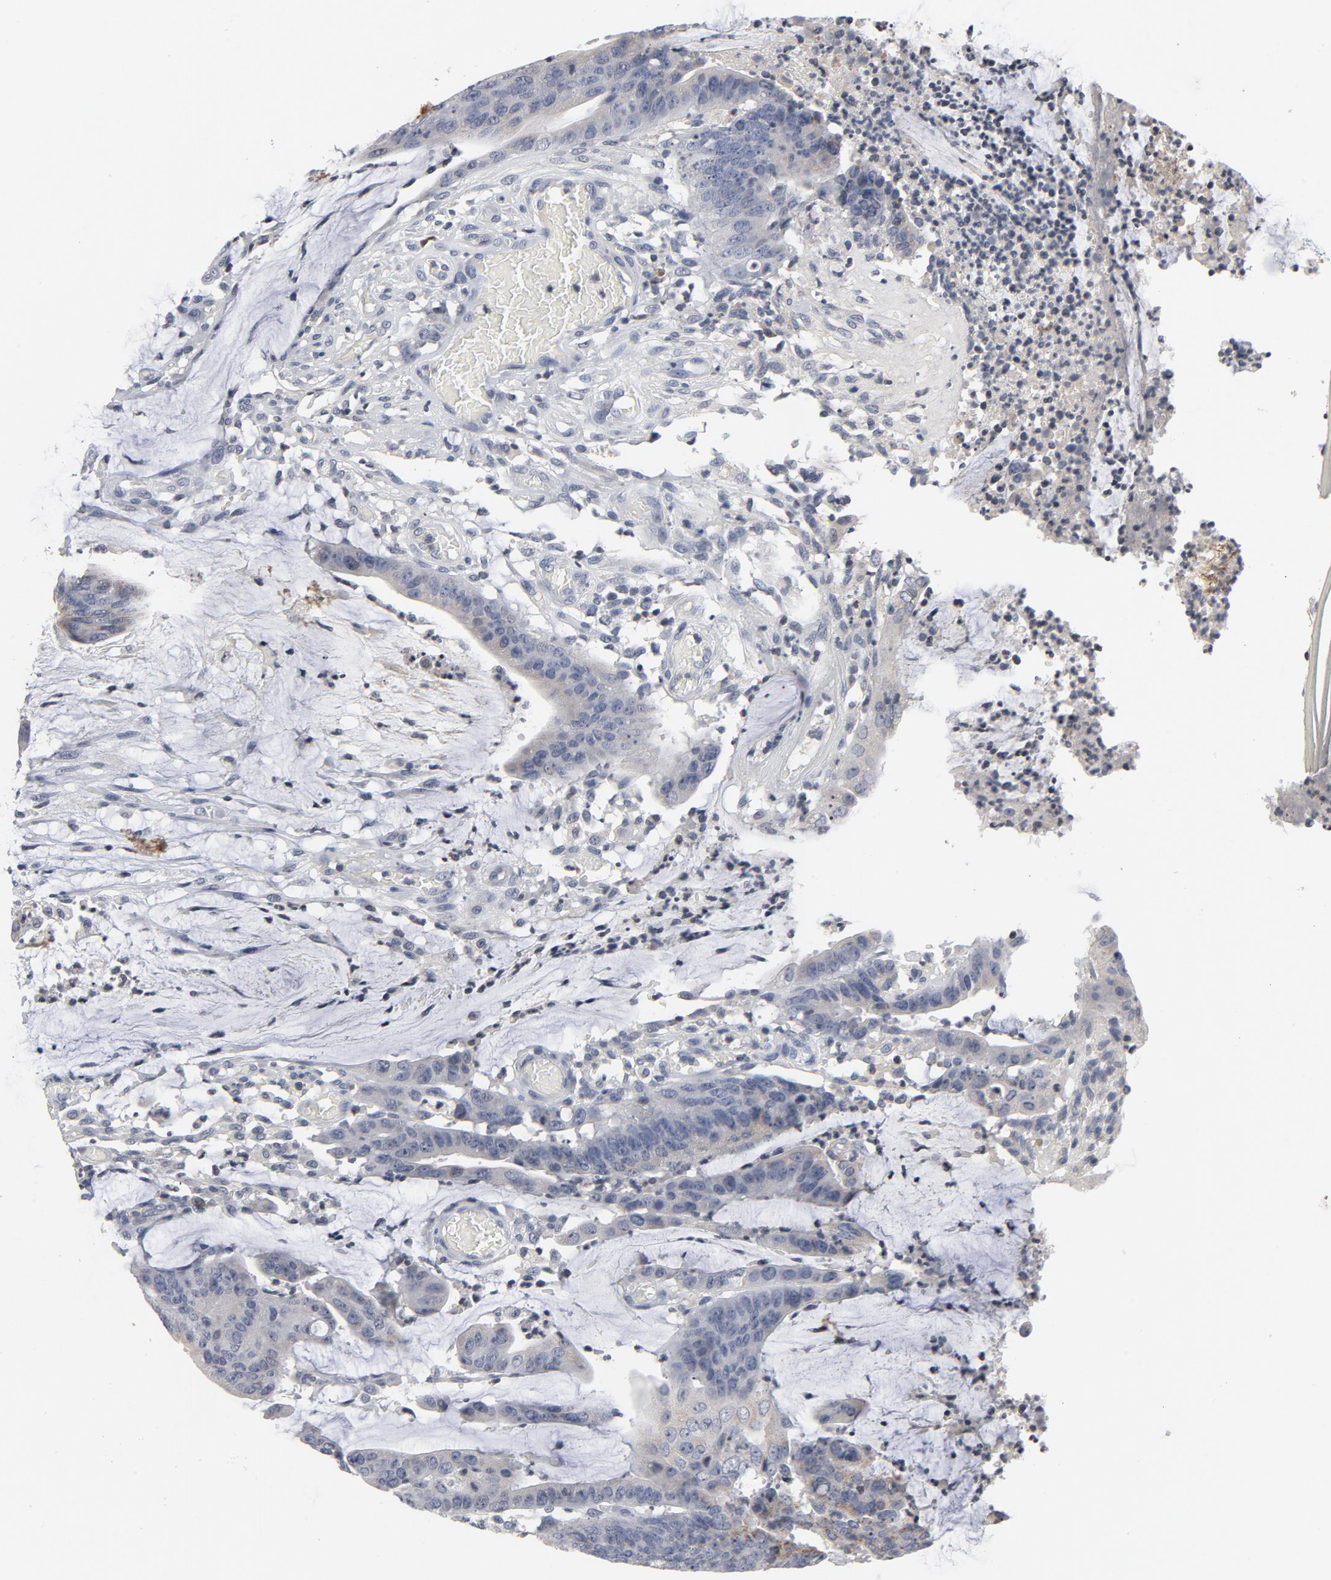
{"staining": {"intensity": "moderate", "quantity": "25%-75%", "location": "cytoplasmic/membranous"}, "tissue": "colorectal cancer", "cell_type": "Tumor cells", "image_type": "cancer", "snomed": [{"axis": "morphology", "description": "Adenocarcinoma, NOS"}, {"axis": "topography", "description": "Rectum"}], "caption": "Immunohistochemistry (DAB) staining of human colorectal cancer demonstrates moderate cytoplasmic/membranous protein positivity in approximately 25%-75% of tumor cells.", "gene": "TCL1A", "patient": {"sex": "female", "age": 66}}